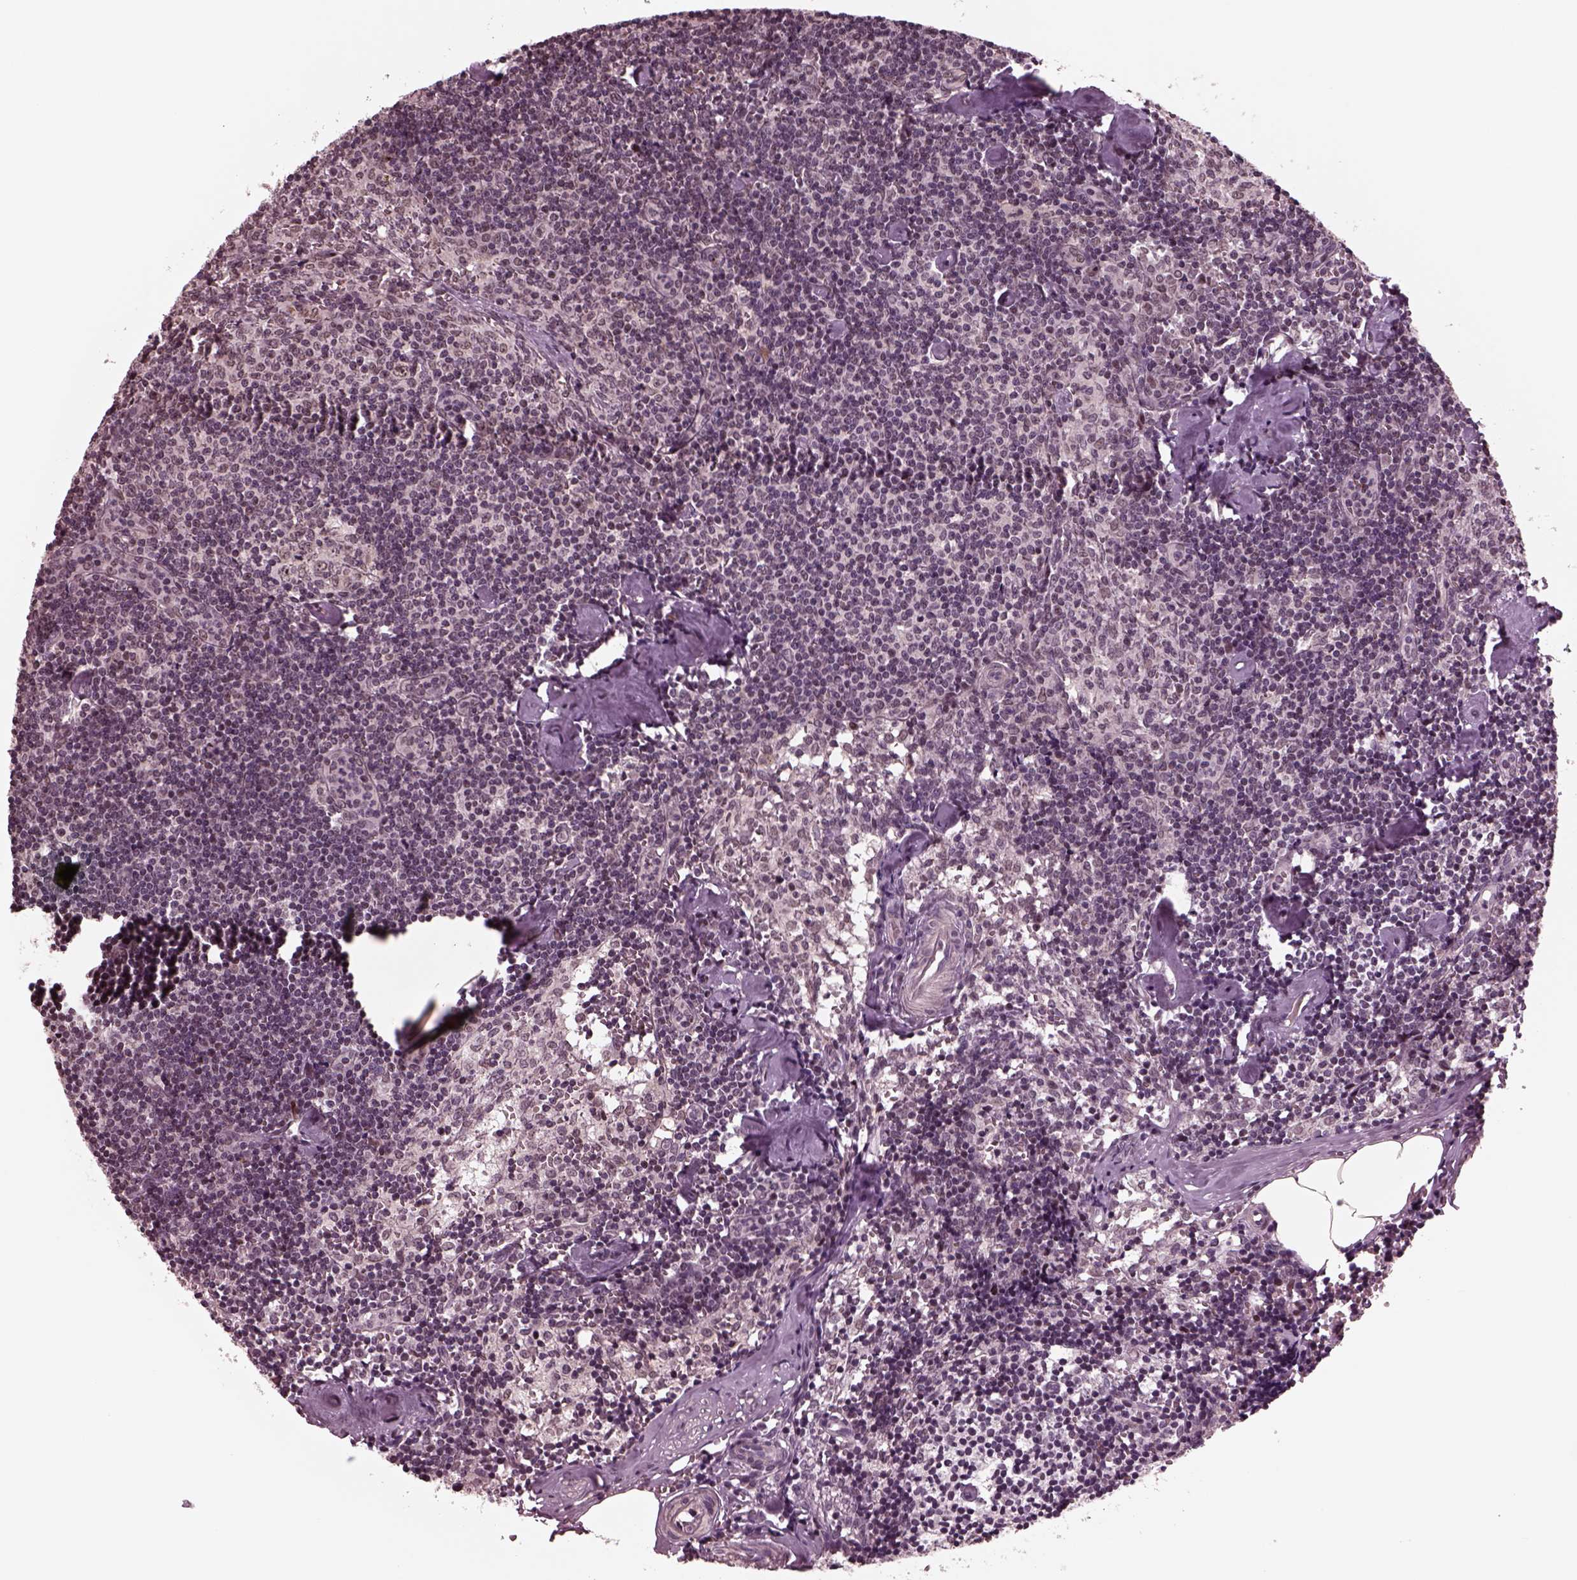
{"staining": {"intensity": "moderate", "quantity": "<25%", "location": "nuclear"}, "tissue": "lymph node", "cell_type": "Germinal center cells", "image_type": "normal", "snomed": [{"axis": "morphology", "description": "Normal tissue, NOS"}, {"axis": "topography", "description": "Lymph node"}], "caption": "The image demonstrates immunohistochemical staining of benign lymph node. There is moderate nuclear expression is identified in approximately <25% of germinal center cells. Nuclei are stained in blue.", "gene": "NAP1L5", "patient": {"sex": "female", "age": 50}}